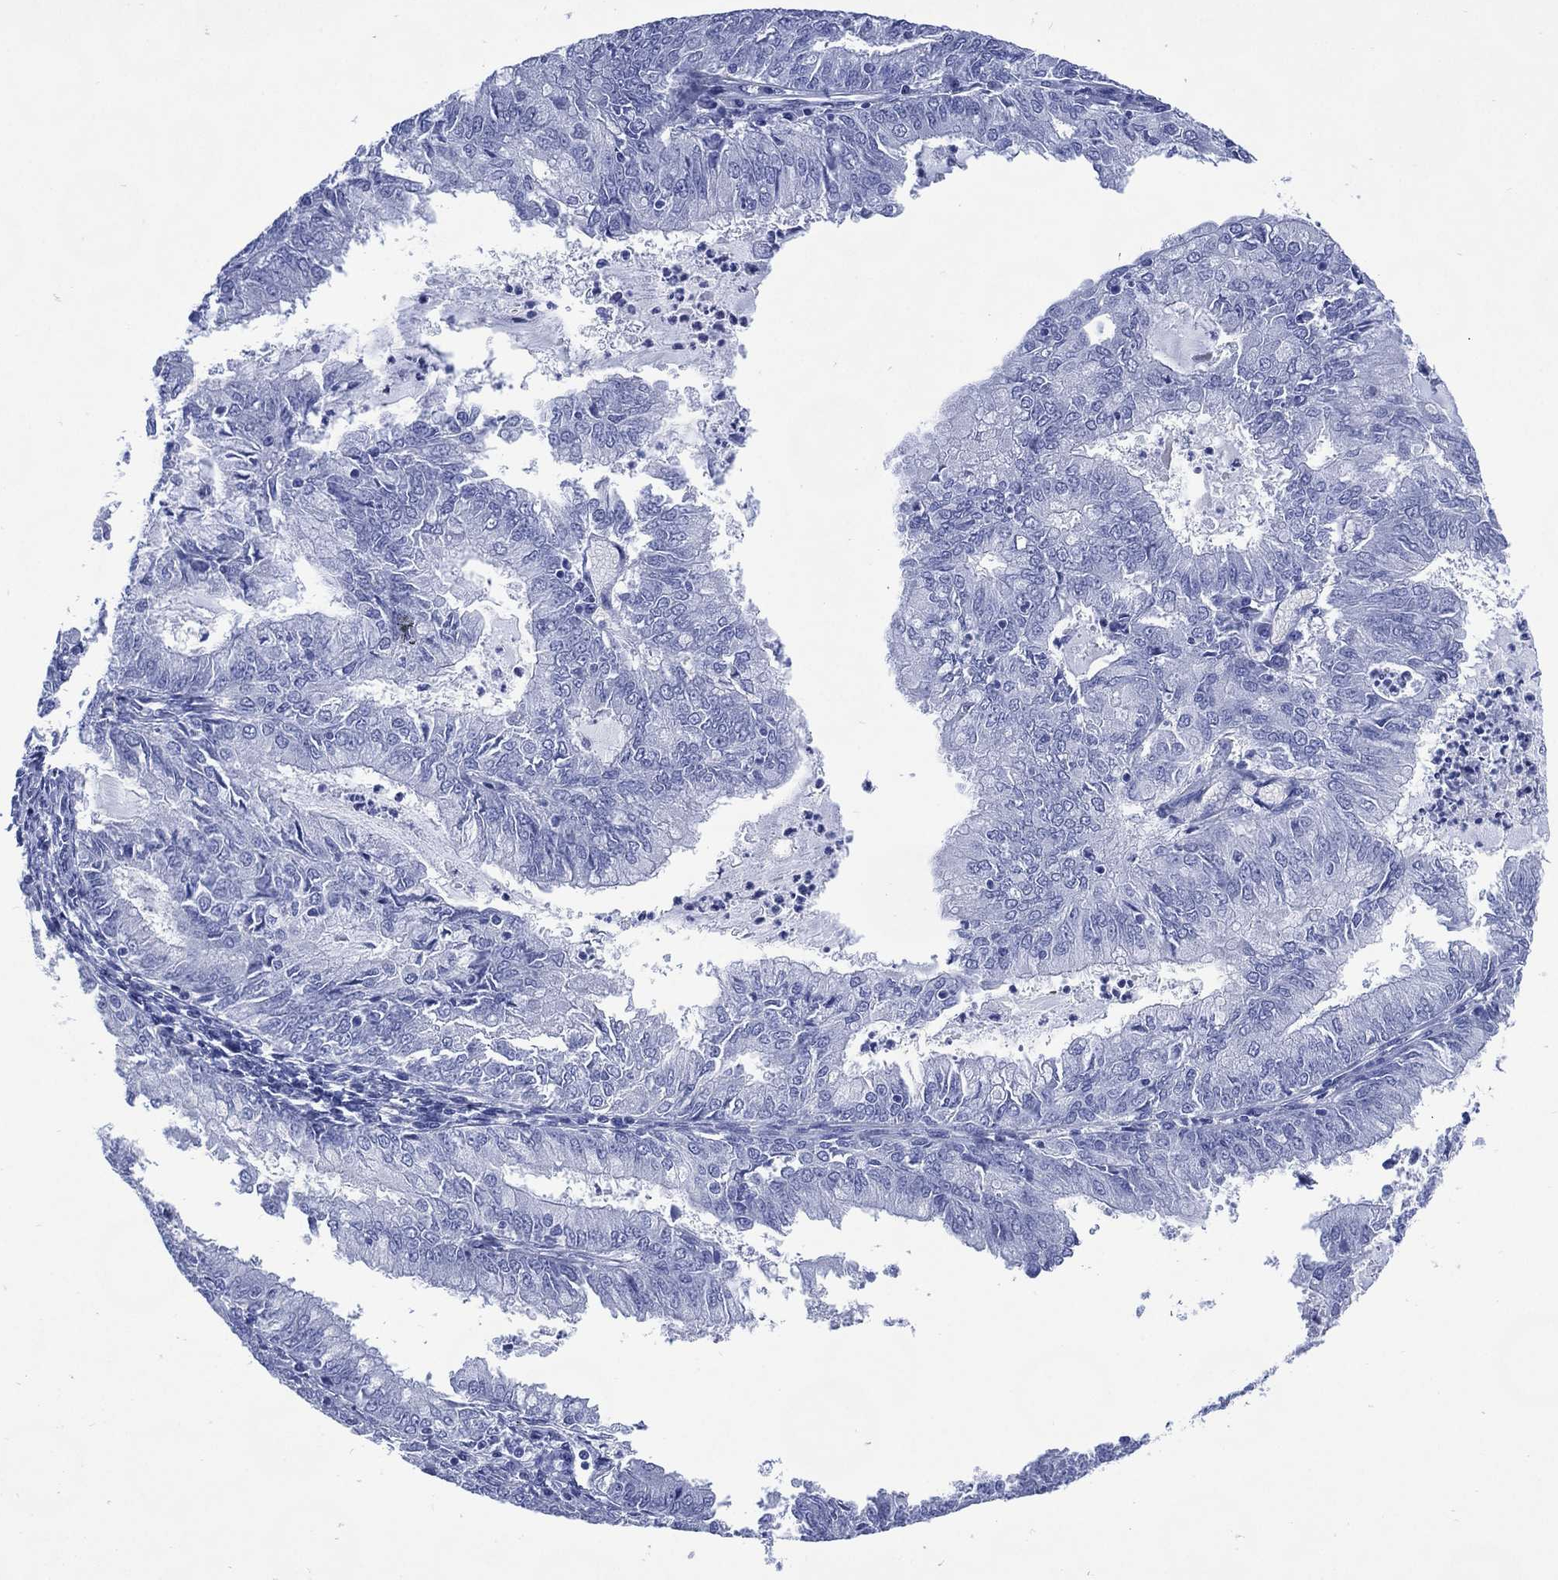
{"staining": {"intensity": "negative", "quantity": "none", "location": "none"}, "tissue": "endometrial cancer", "cell_type": "Tumor cells", "image_type": "cancer", "snomed": [{"axis": "morphology", "description": "Adenocarcinoma, NOS"}, {"axis": "topography", "description": "Endometrium"}], "caption": "Tumor cells are negative for brown protein staining in adenocarcinoma (endometrial).", "gene": "SHCBP1L", "patient": {"sex": "female", "age": 57}}